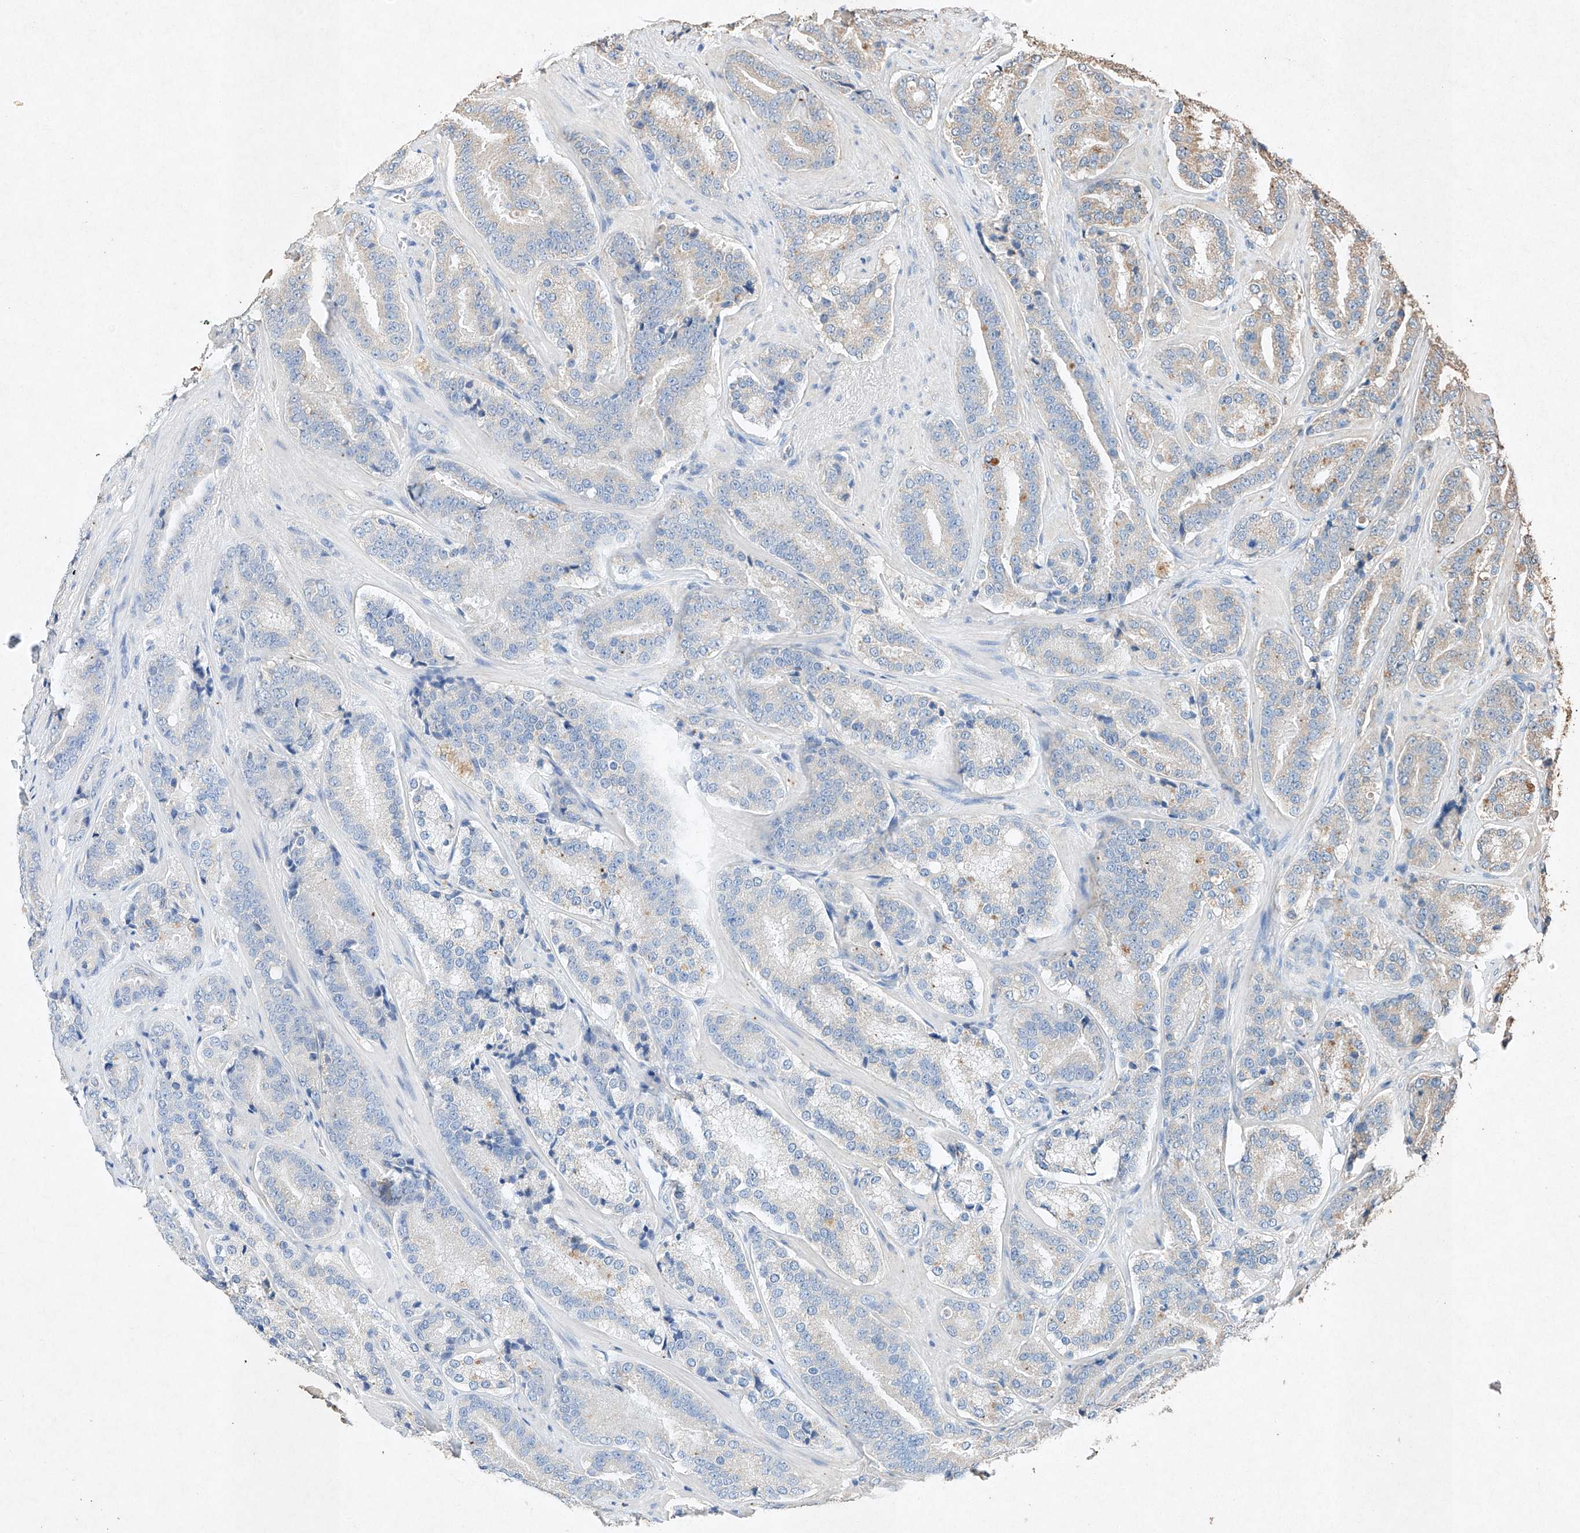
{"staining": {"intensity": "weak", "quantity": "<25%", "location": "cytoplasmic/membranous"}, "tissue": "prostate cancer", "cell_type": "Tumor cells", "image_type": "cancer", "snomed": [{"axis": "morphology", "description": "Adenocarcinoma, High grade"}, {"axis": "topography", "description": "Prostate"}], "caption": "Immunohistochemistry photomicrograph of prostate adenocarcinoma (high-grade) stained for a protein (brown), which shows no expression in tumor cells.", "gene": "STK3", "patient": {"sex": "male", "age": 60}}